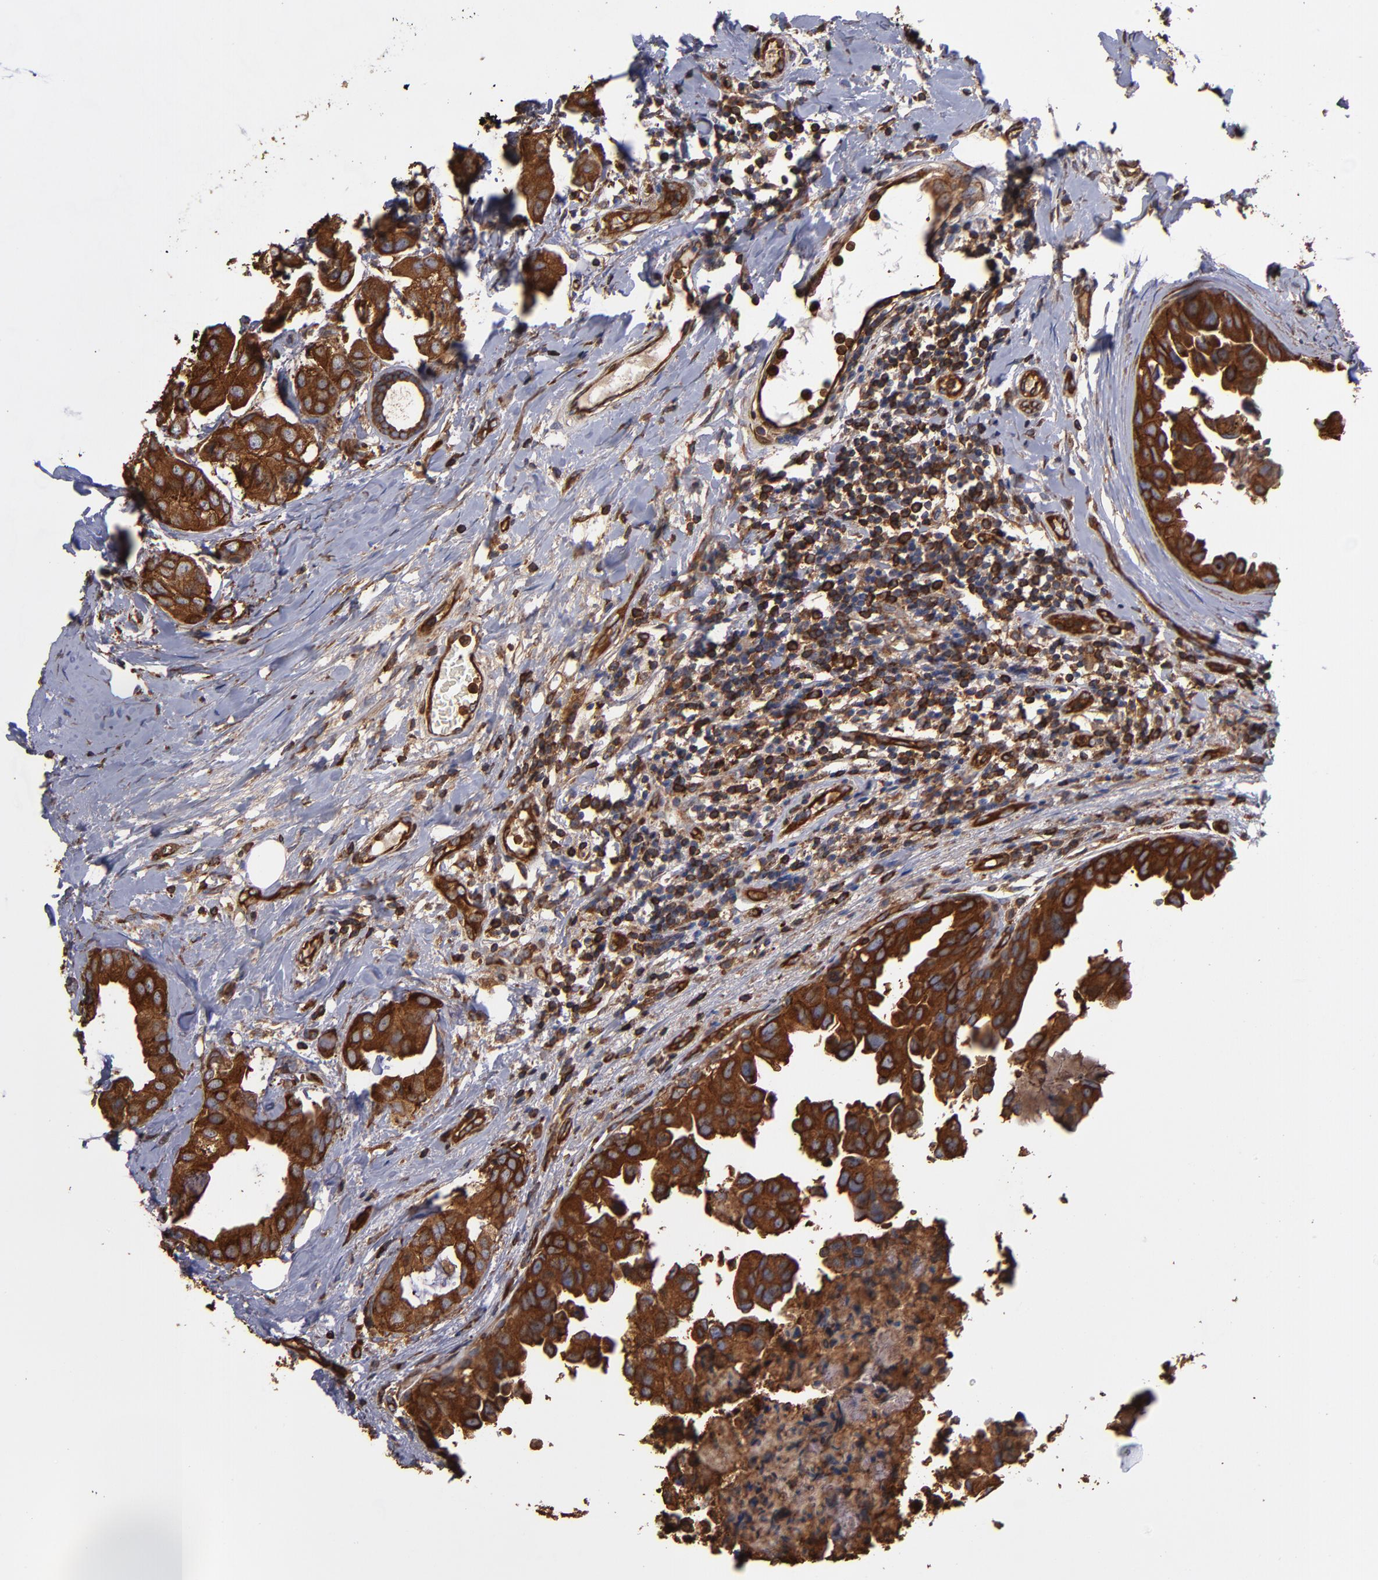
{"staining": {"intensity": "strong", "quantity": ">75%", "location": "cytoplasmic/membranous"}, "tissue": "breast cancer", "cell_type": "Tumor cells", "image_type": "cancer", "snomed": [{"axis": "morphology", "description": "Duct carcinoma"}, {"axis": "topography", "description": "Breast"}], "caption": "Approximately >75% of tumor cells in human breast cancer (invasive ductal carcinoma) reveal strong cytoplasmic/membranous protein expression as visualized by brown immunohistochemical staining.", "gene": "ACTN4", "patient": {"sex": "female", "age": 40}}